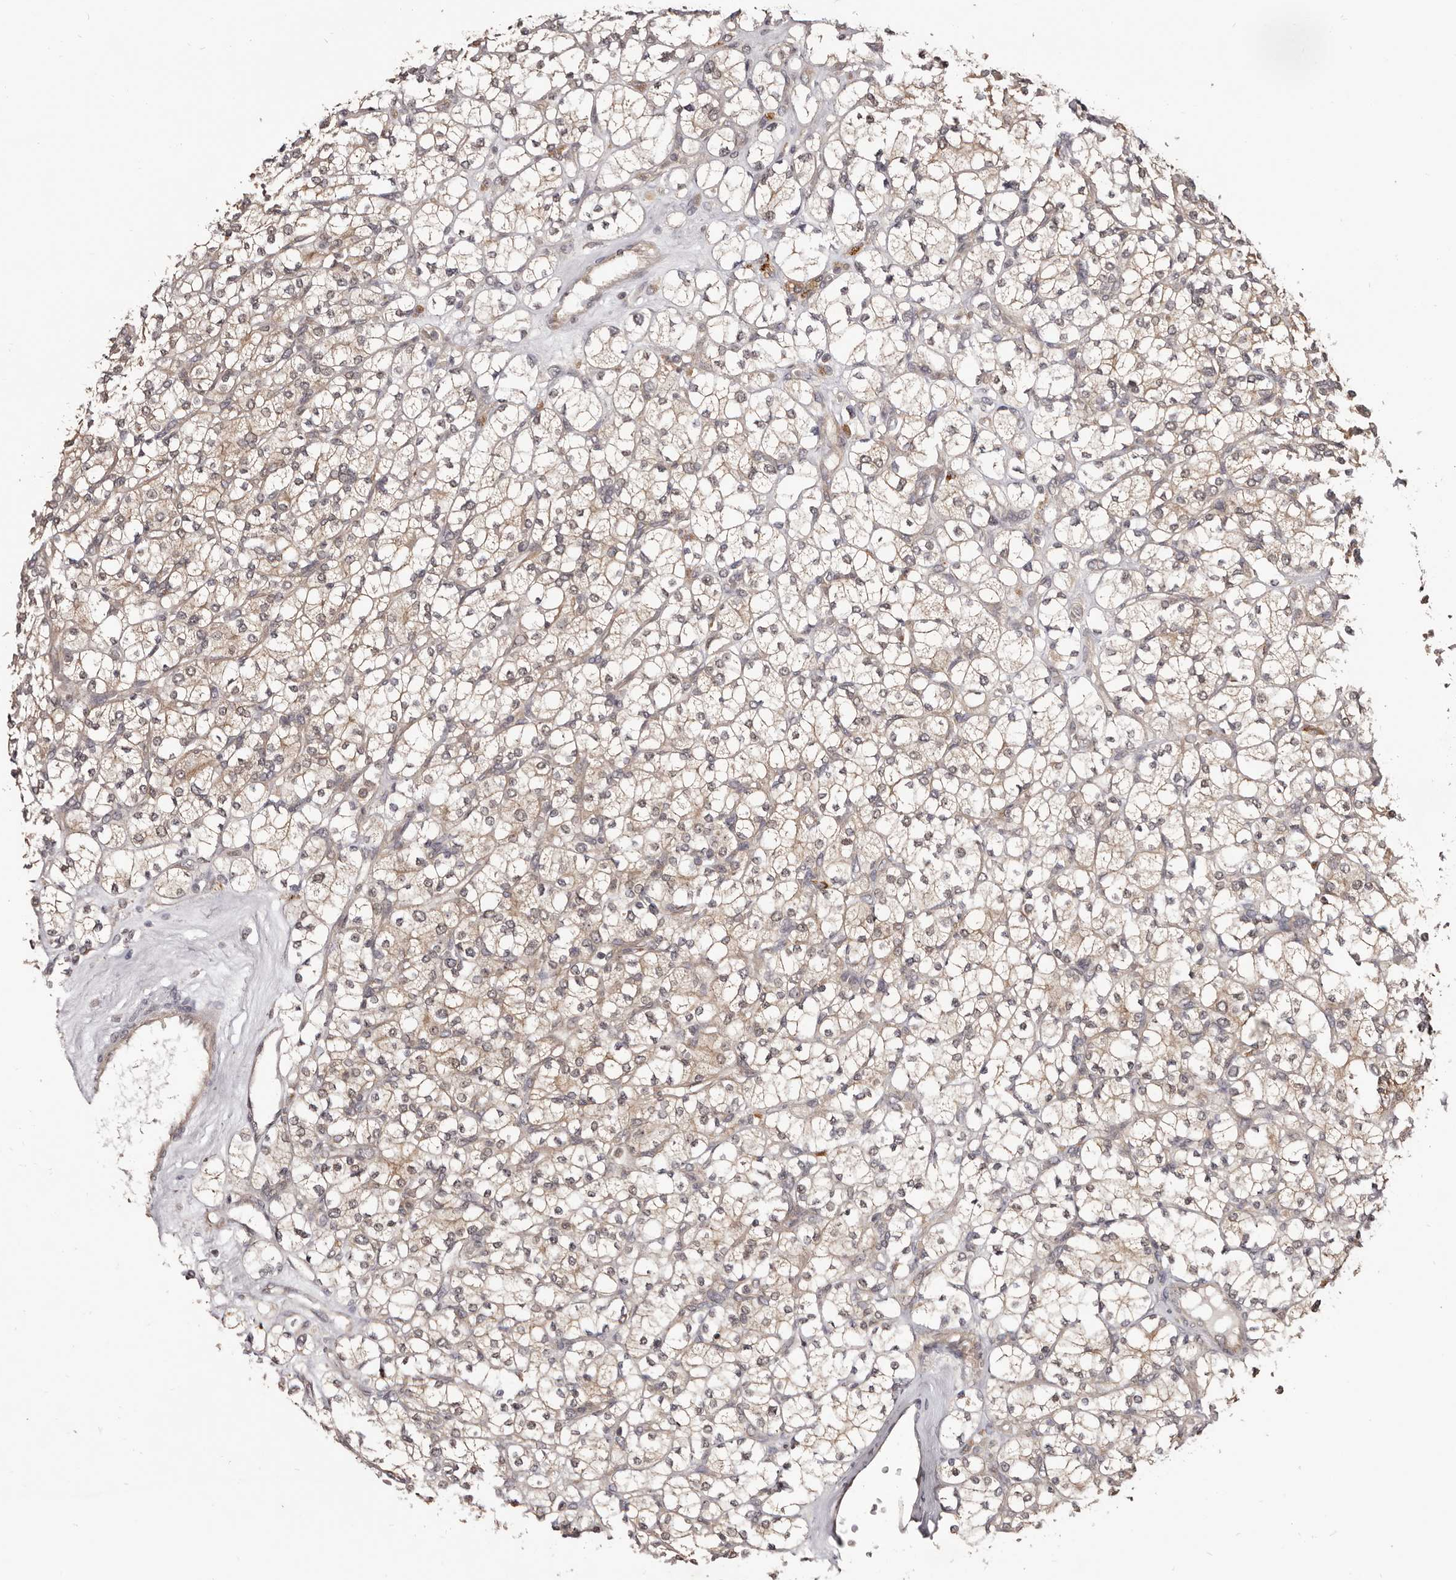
{"staining": {"intensity": "weak", "quantity": ">75%", "location": "cytoplasmic/membranous"}, "tissue": "renal cancer", "cell_type": "Tumor cells", "image_type": "cancer", "snomed": [{"axis": "morphology", "description": "Adenocarcinoma, NOS"}, {"axis": "topography", "description": "Kidney"}], "caption": "Adenocarcinoma (renal) was stained to show a protein in brown. There is low levels of weak cytoplasmic/membranous staining in about >75% of tumor cells. The staining was performed using DAB, with brown indicating positive protein expression. Nuclei are stained blue with hematoxylin.", "gene": "MDP1", "patient": {"sex": "male", "age": 77}}